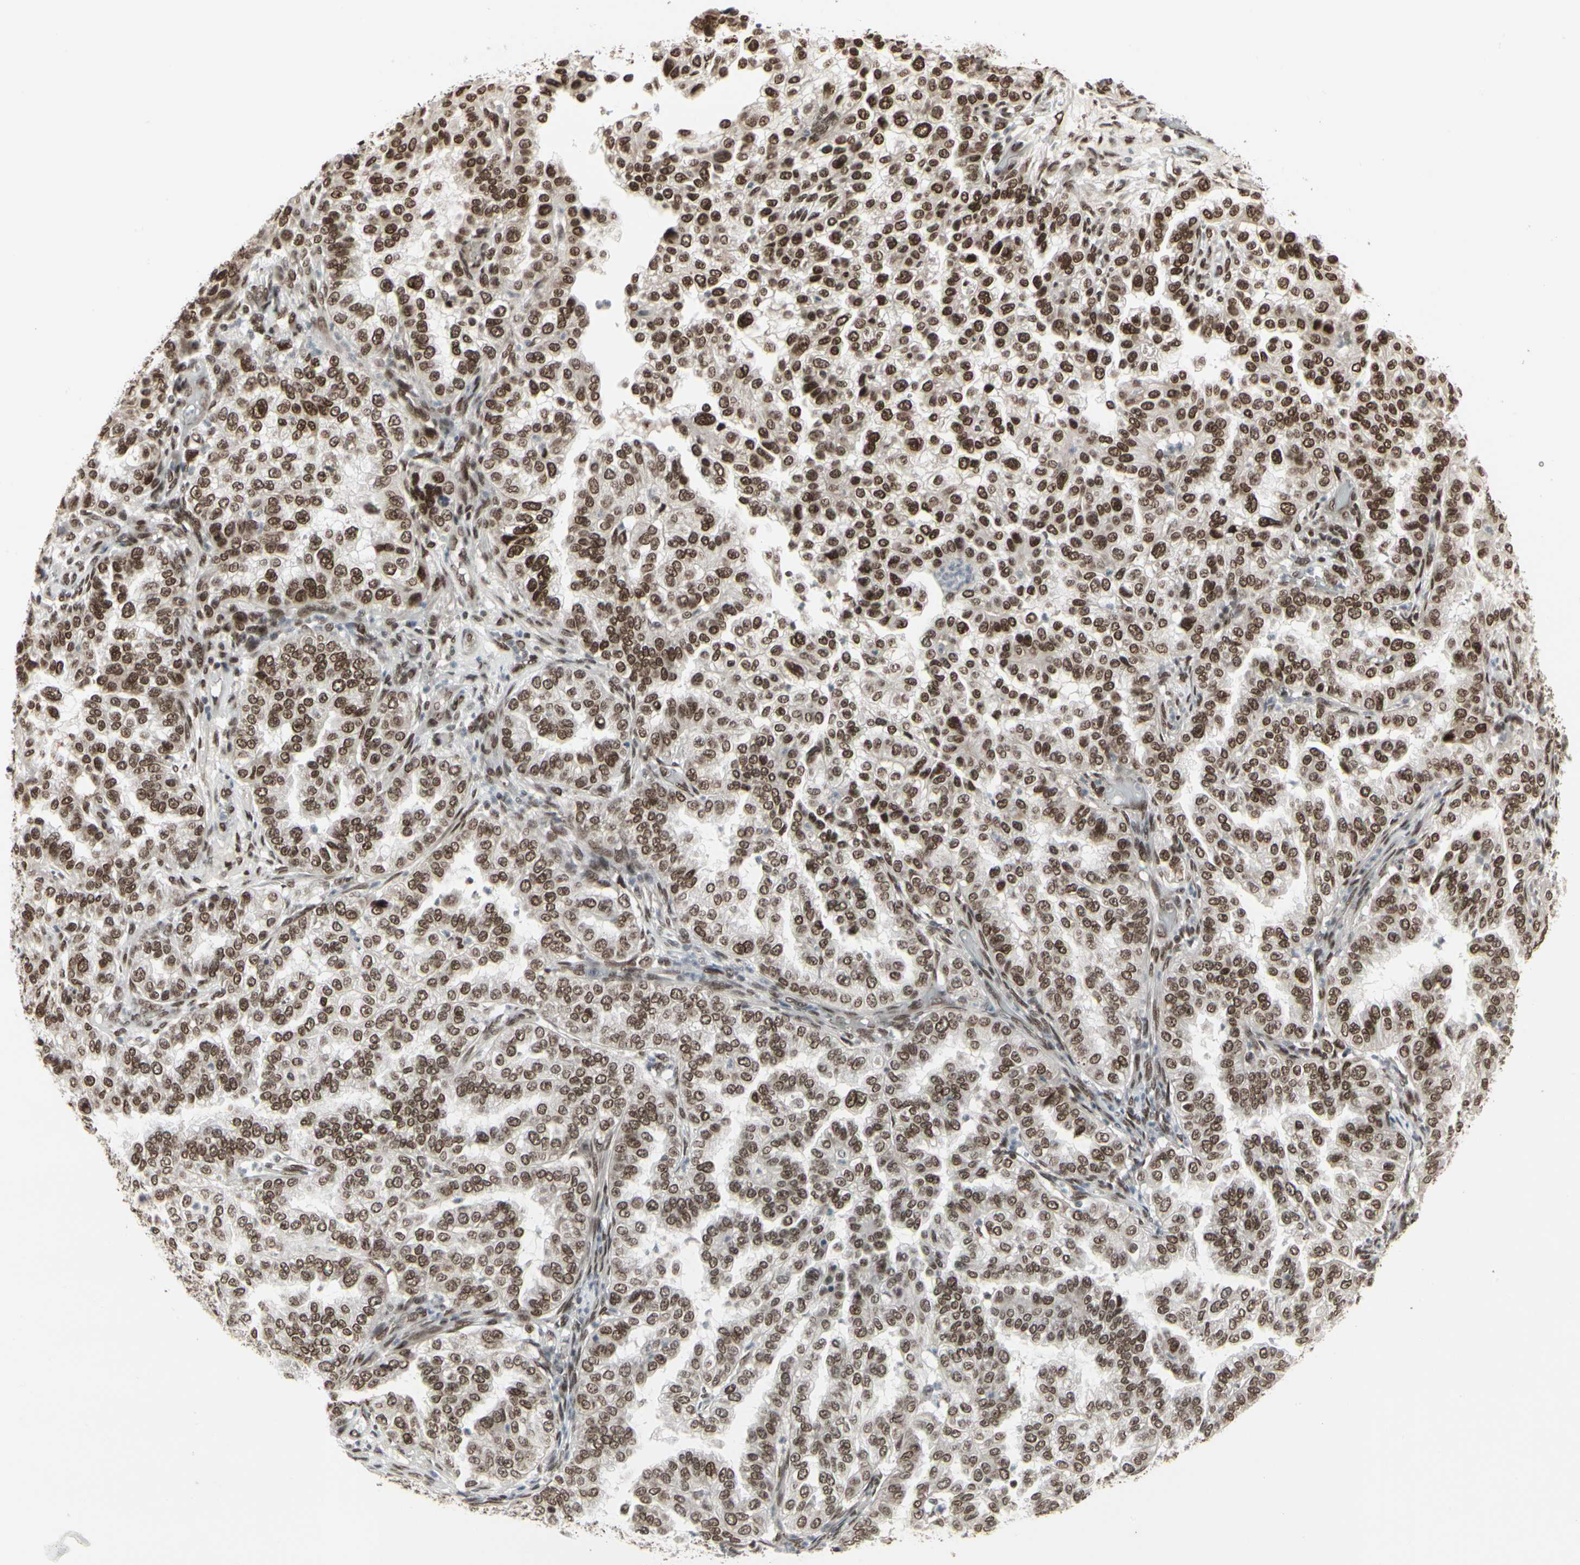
{"staining": {"intensity": "strong", "quantity": ">75%", "location": "nuclear"}, "tissue": "endometrial cancer", "cell_type": "Tumor cells", "image_type": "cancer", "snomed": [{"axis": "morphology", "description": "Adenocarcinoma, NOS"}, {"axis": "topography", "description": "Endometrium"}], "caption": "DAB immunohistochemical staining of endometrial cancer reveals strong nuclear protein positivity in about >75% of tumor cells.", "gene": "HMG20A", "patient": {"sex": "female", "age": 85}}